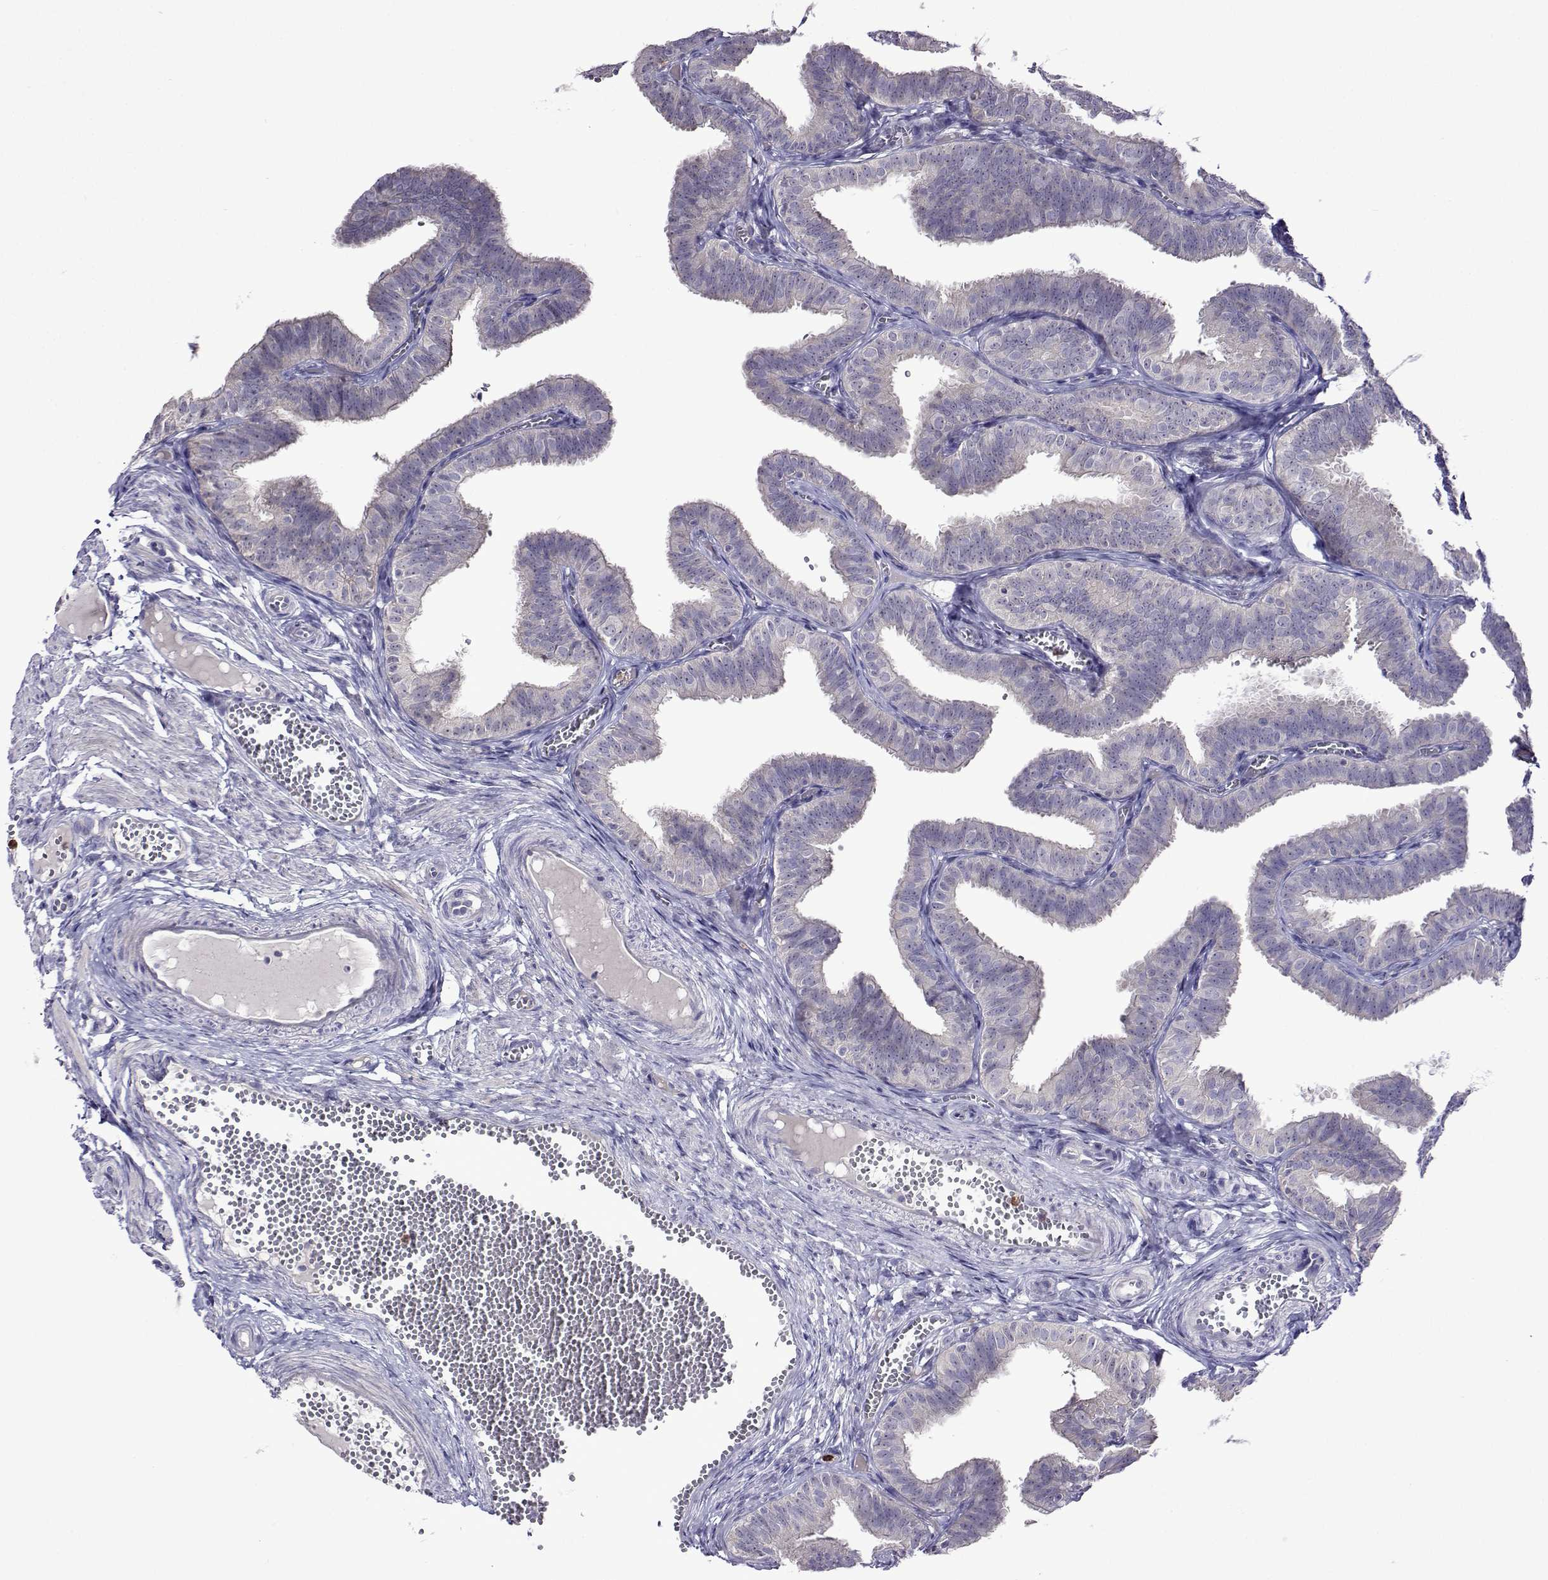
{"staining": {"intensity": "negative", "quantity": "none", "location": "none"}, "tissue": "fallopian tube", "cell_type": "Glandular cells", "image_type": "normal", "snomed": [{"axis": "morphology", "description": "Normal tissue, NOS"}, {"axis": "topography", "description": "Fallopian tube"}], "caption": "Image shows no protein expression in glandular cells of normal fallopian tube.", "gene": "SULT2A1", "patient": {"sex": "female", "age": 25}}